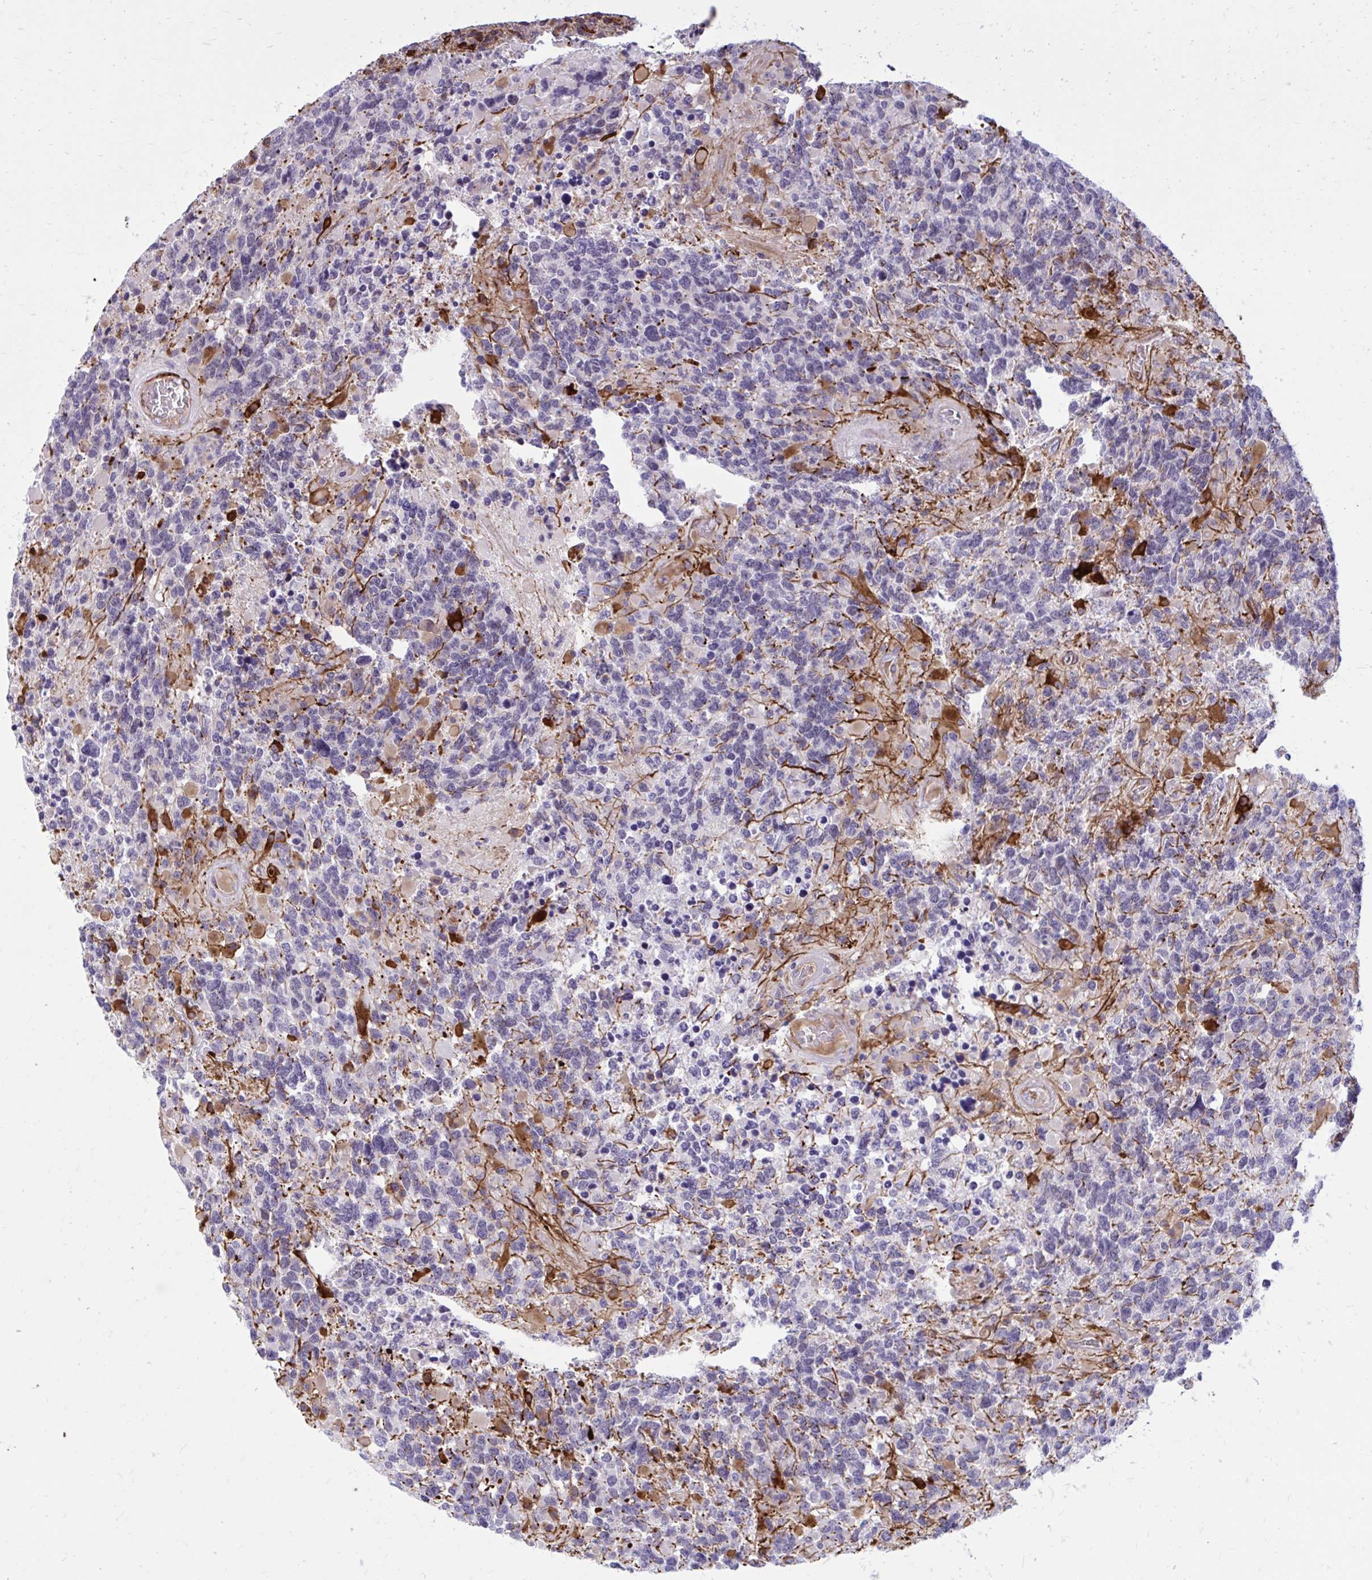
{"staining": {"intensity": "negative", "quantity": "none", "location": "none"}, "tissue": "glioma", "cell_type": "Tumor cells", "image_type": "cancer", "snomed": [{"axis": "morphology", "description": "Glioma, malignant, High grade"}, {"axis": "topography", "description": "Brain"}], "caption": "Immunohistochemistry (IHC) of high-grade glioma (malignant) shows no expression in tumor cells. The staining is performed using DAB brown chromogen with nuclei counter-stained in using hematoxylin.", "gene": "BEND5", "patient": {"sex": "female", "age": 40}}